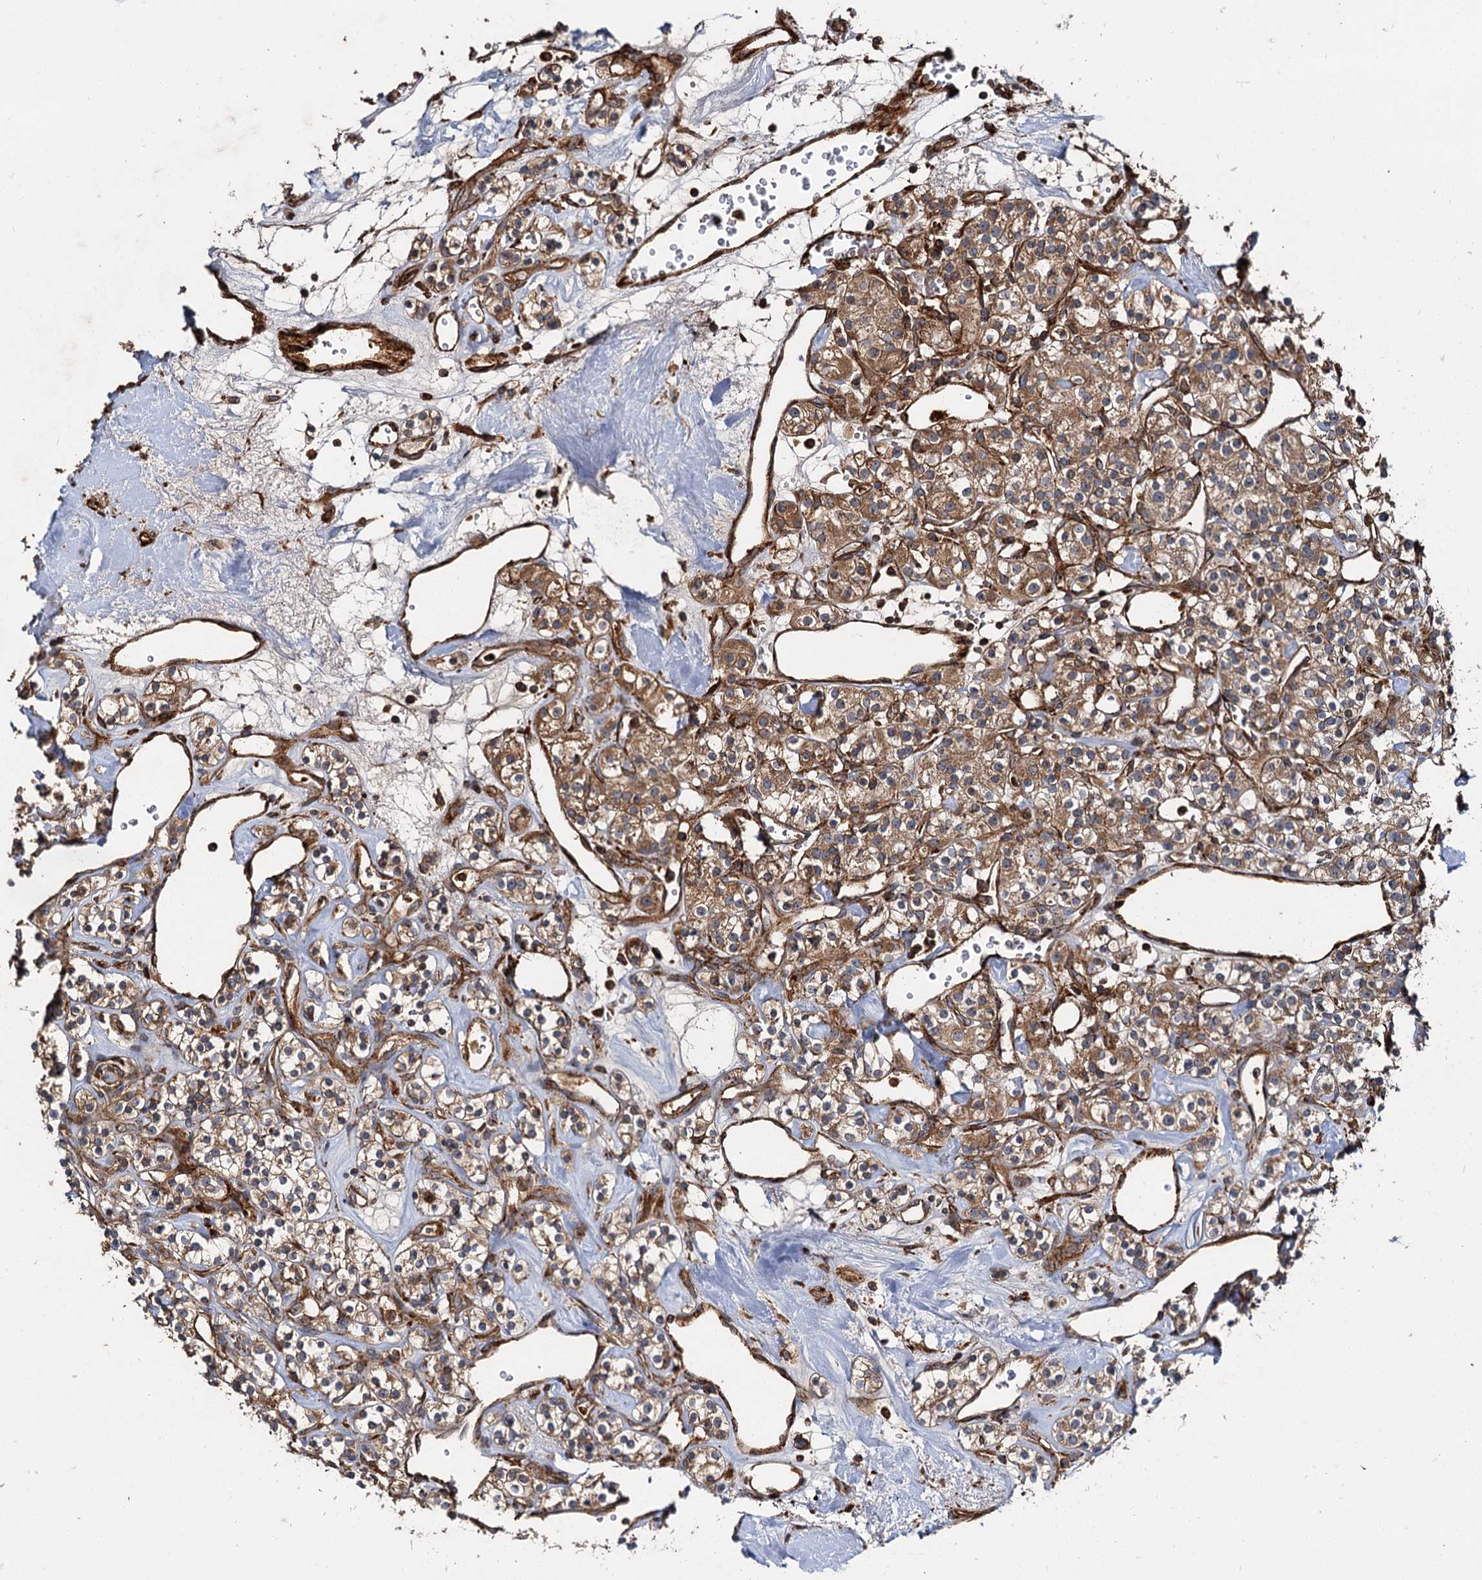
{"staining": {"intensity": "moderate", "quantity": ">75%", "location": "cytoplasmic/membranous"}, "tissue": "renal cancer", "cell_type": "Tumor cells", "image_type": "cancer", "snomed": [{"axis": "morphology", "description": "Adenocarcinoma, NOS"}, {"axis": "topography", "description": "Kidney"}], "caption": "DAB (3,3'-diaminobenzidine) immunohistochemical staining of renal cancer demonstrates moderate cytoplasmic/membranous protein staining in approximately >75% of tumor cells.", "gene": "WDR73", "patient": {"sex": "male", "age": 77}}